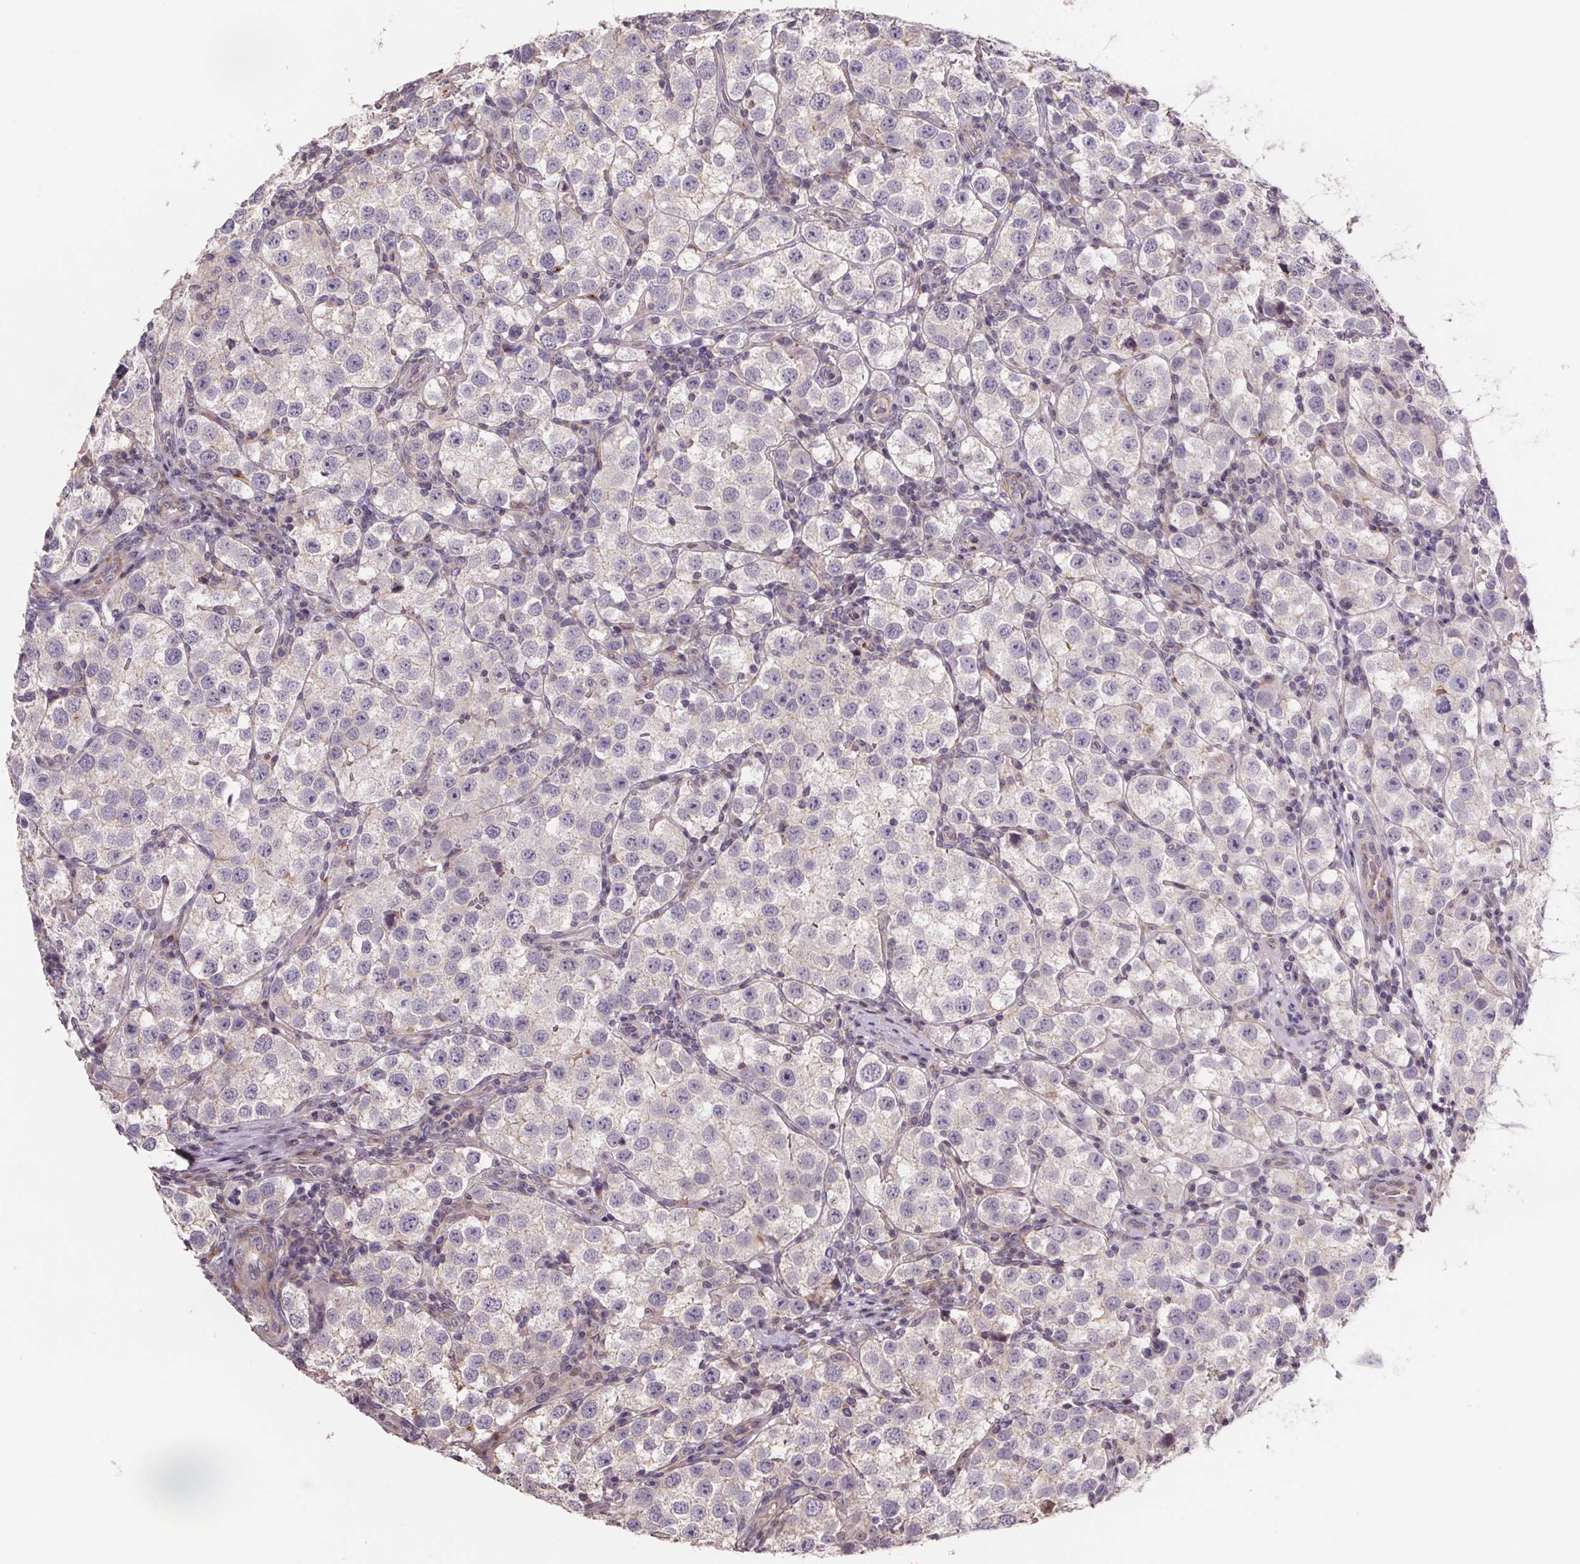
{"staining": {"intensity": "negative", "quantity": "none", "location": "none"}, "tissue": "testis cancer", "cell_type": "Tumor cells", "image_type": "cancer", "snomed": [{"axis": "morphology", "description": "Seminoma, NOS"}, {"axis": "topography", "description": "Testis"}], "caption": "There is no significant staining in tumor cells of seminoma (testis). The staining was performed using DAB (3,3'-diaminobenzidine) to visualize the protein expression in brown, while the nuclei were stained in blue with hematoxylin (Magnification: 20x).", "gene": "CLN3", "patient": {"sex": "male", "age": 37}}